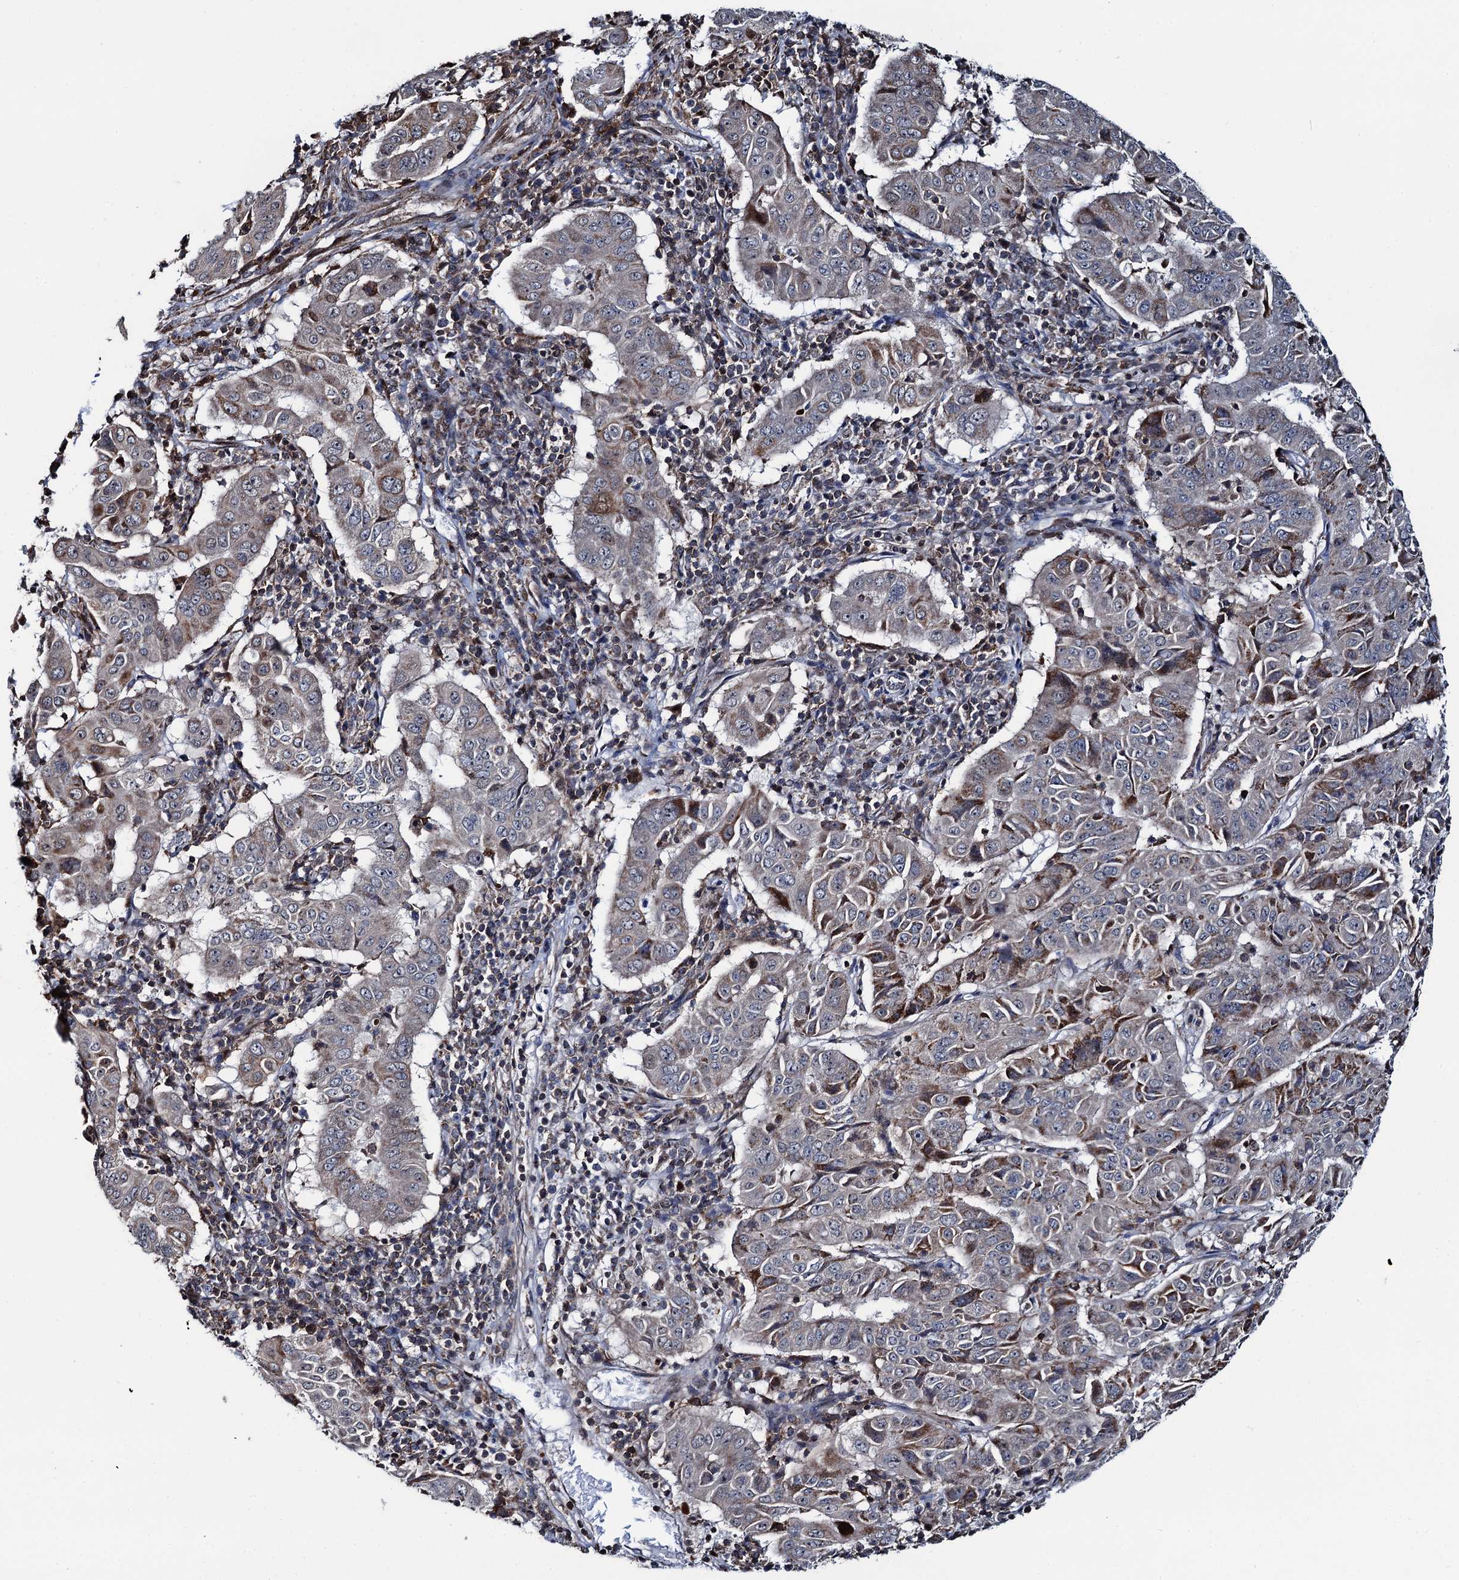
{"staining": {"intensity": "weak", "quantity": "25%-75%", "location": "cytoplasmic/membranous"}, "tissue": "pancreatic cancer", "cell_type": "Tumor cells", "image_type": "cancer", "snomed": [{"axis": "morphology", "description": "Adenocarcinoma, NOS"}, {"axis": "topography", "description": "Pancreas"}], "caption": "Immunohistochemical staining of human pancreatic cancer (adenocarcinoma) reveals low levels of weak cytoplasmic/membranous protein staining in approximately 25%-75% of tumor cells.", "gene": "CCDC102A", "patient": {"sex": "male", "age": 63}}